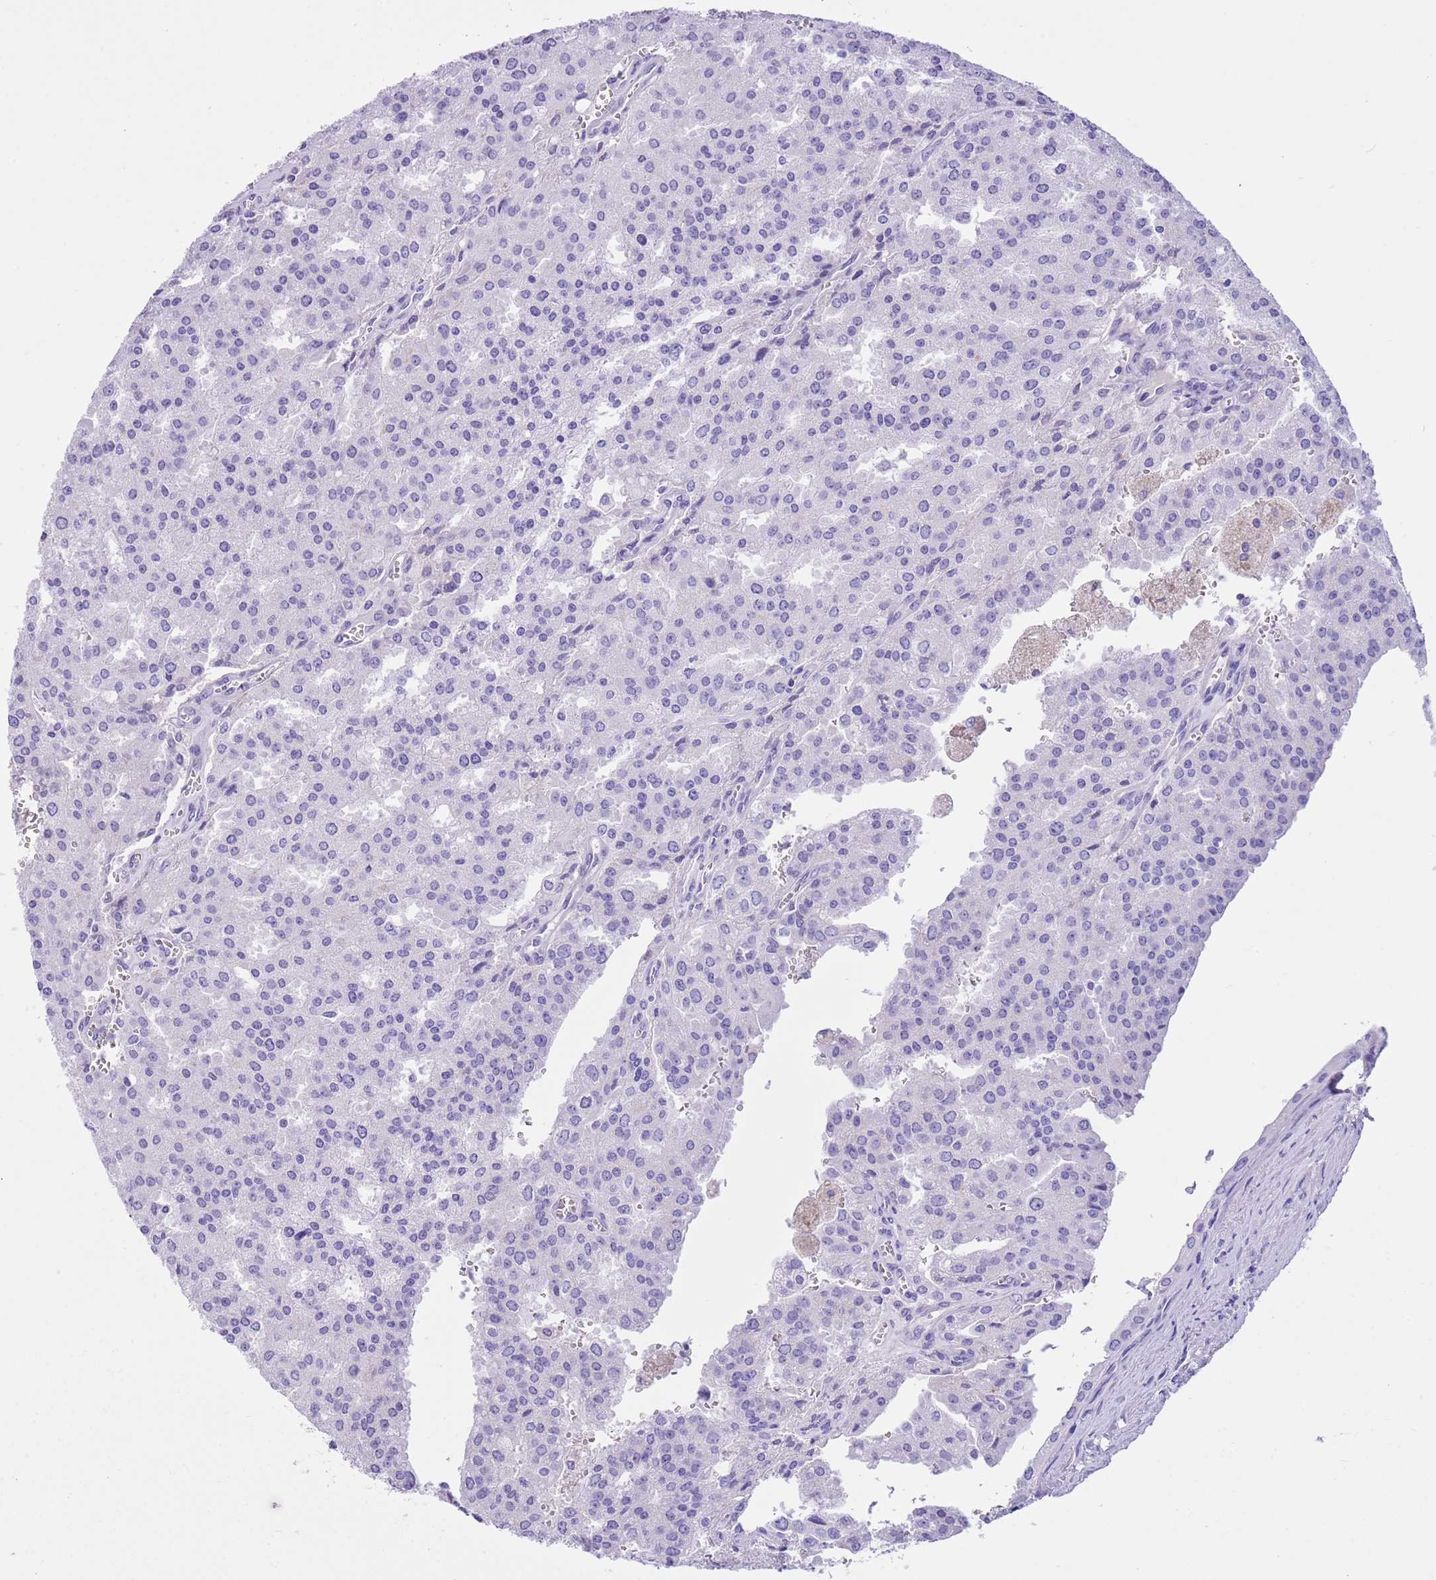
{"staining": {"intensity": "negative", "quantity": "none", "location": "none"}, "tissue": "prostate cancer", "cell_type": "Tumor cells", "image_type": "cancer", "snomed": [{"axis": "morphology", "description": "Adenocarcinoma, High grade"}, {"axis": "topography", "description": "Prostate"}], "caption": "DAB immunohistochemical staining of human high-grade adenocarcinoma (prostate) demonstrates no significant staining in tumor cells.", "gene": "TBC1D10B", "patient": {"sex": "male", "age": 68}}